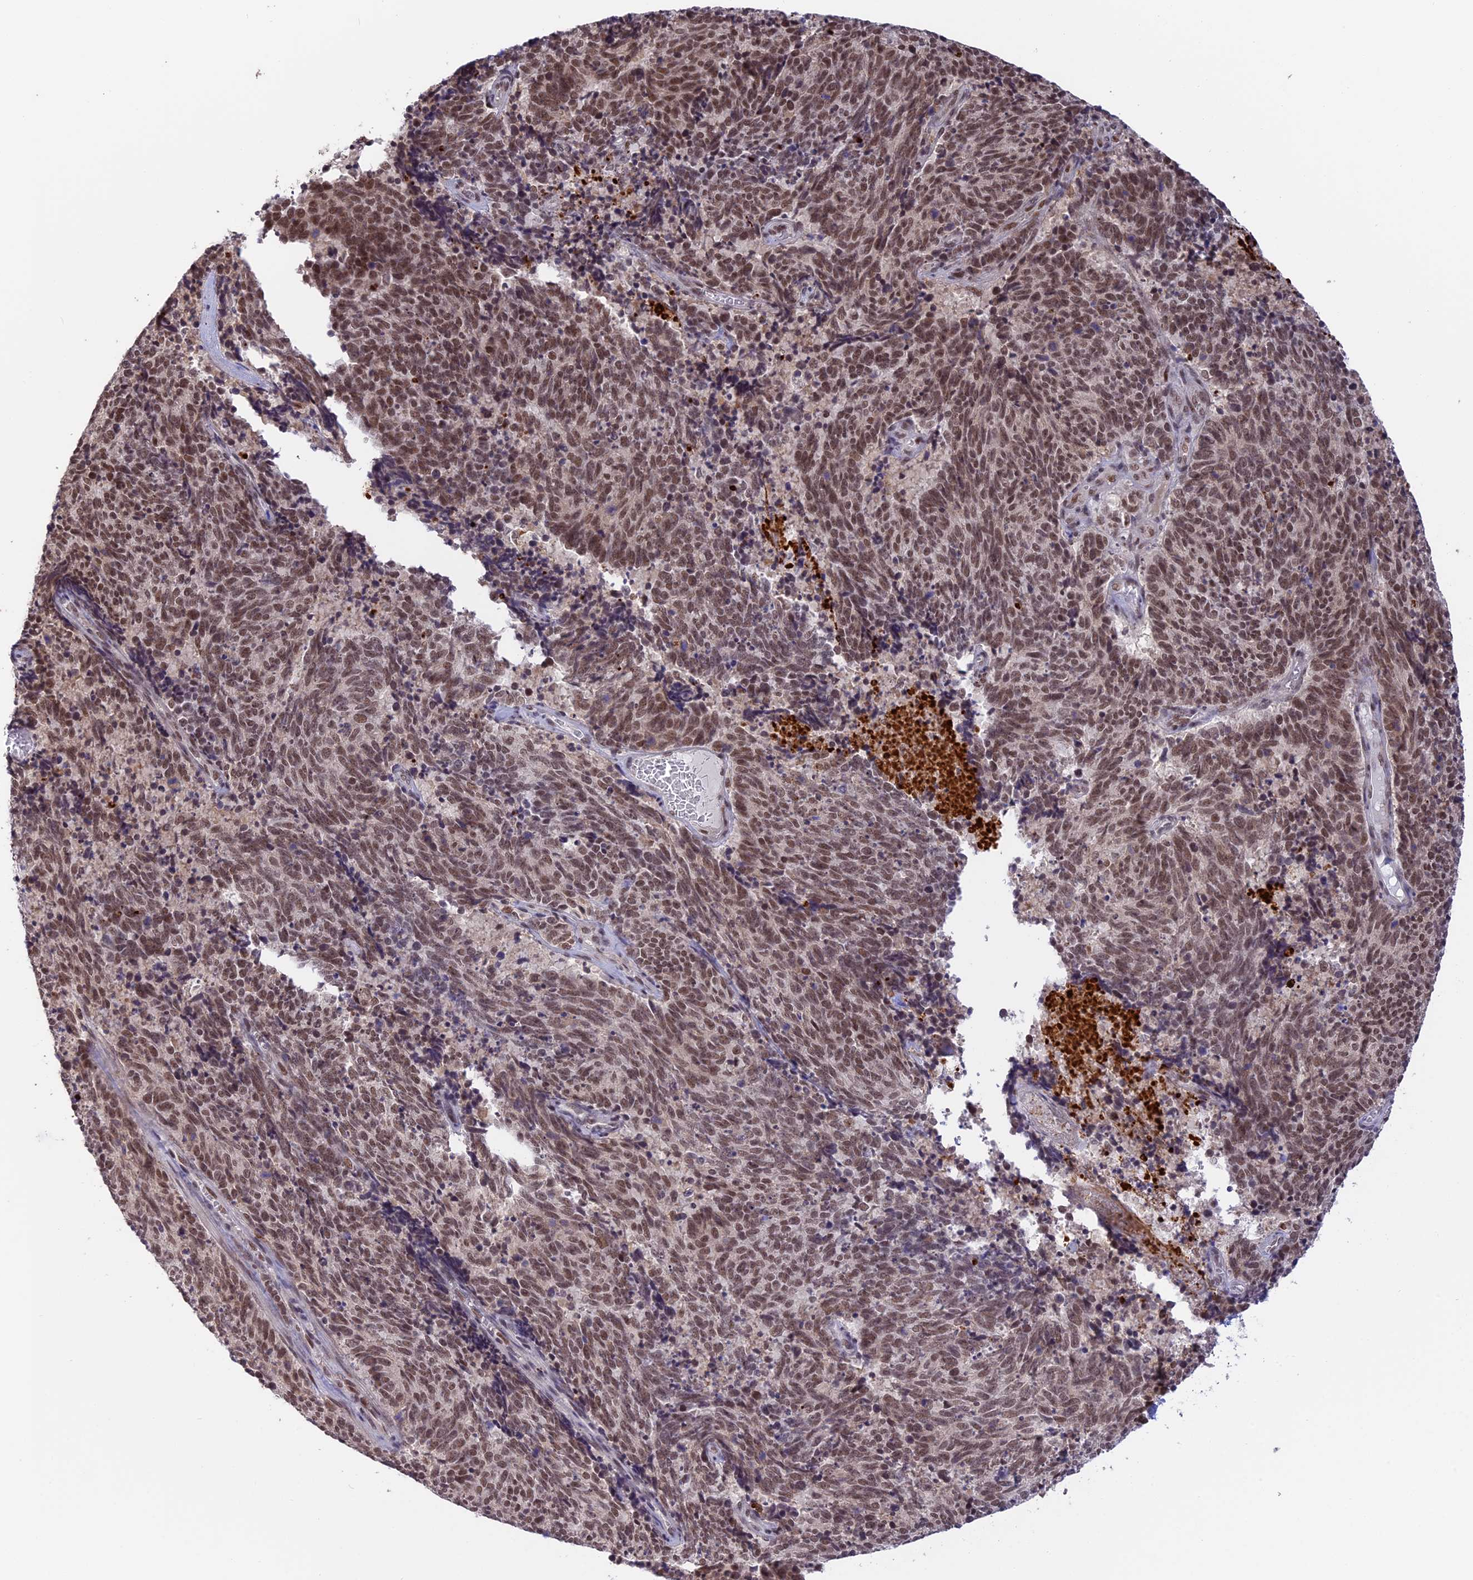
{"staining": {"intensity": "moderate", "quantity": ">75%", "location": "nuclear"}, "tissue": "cervical cancer", "cell_type": "Tumor cells", "image_type": "cancer", "snomed": [{"axis": "morphology", "description": "Squamous cell carcinoma, NOS"}, {"axis": "topography", "description": "Cervix"}], "caption": "IHC micrograph of neoplastic tissue: cervical squamous cell carcinoma stained using immunohistochemistry demonstrates medium levels of moderate protein expression localized specifically in the nuclear of tumor cells, appearing as a nuclear brown color.", "gene": "POLR2C", "patient": {"sex": "female", "age": 29}}